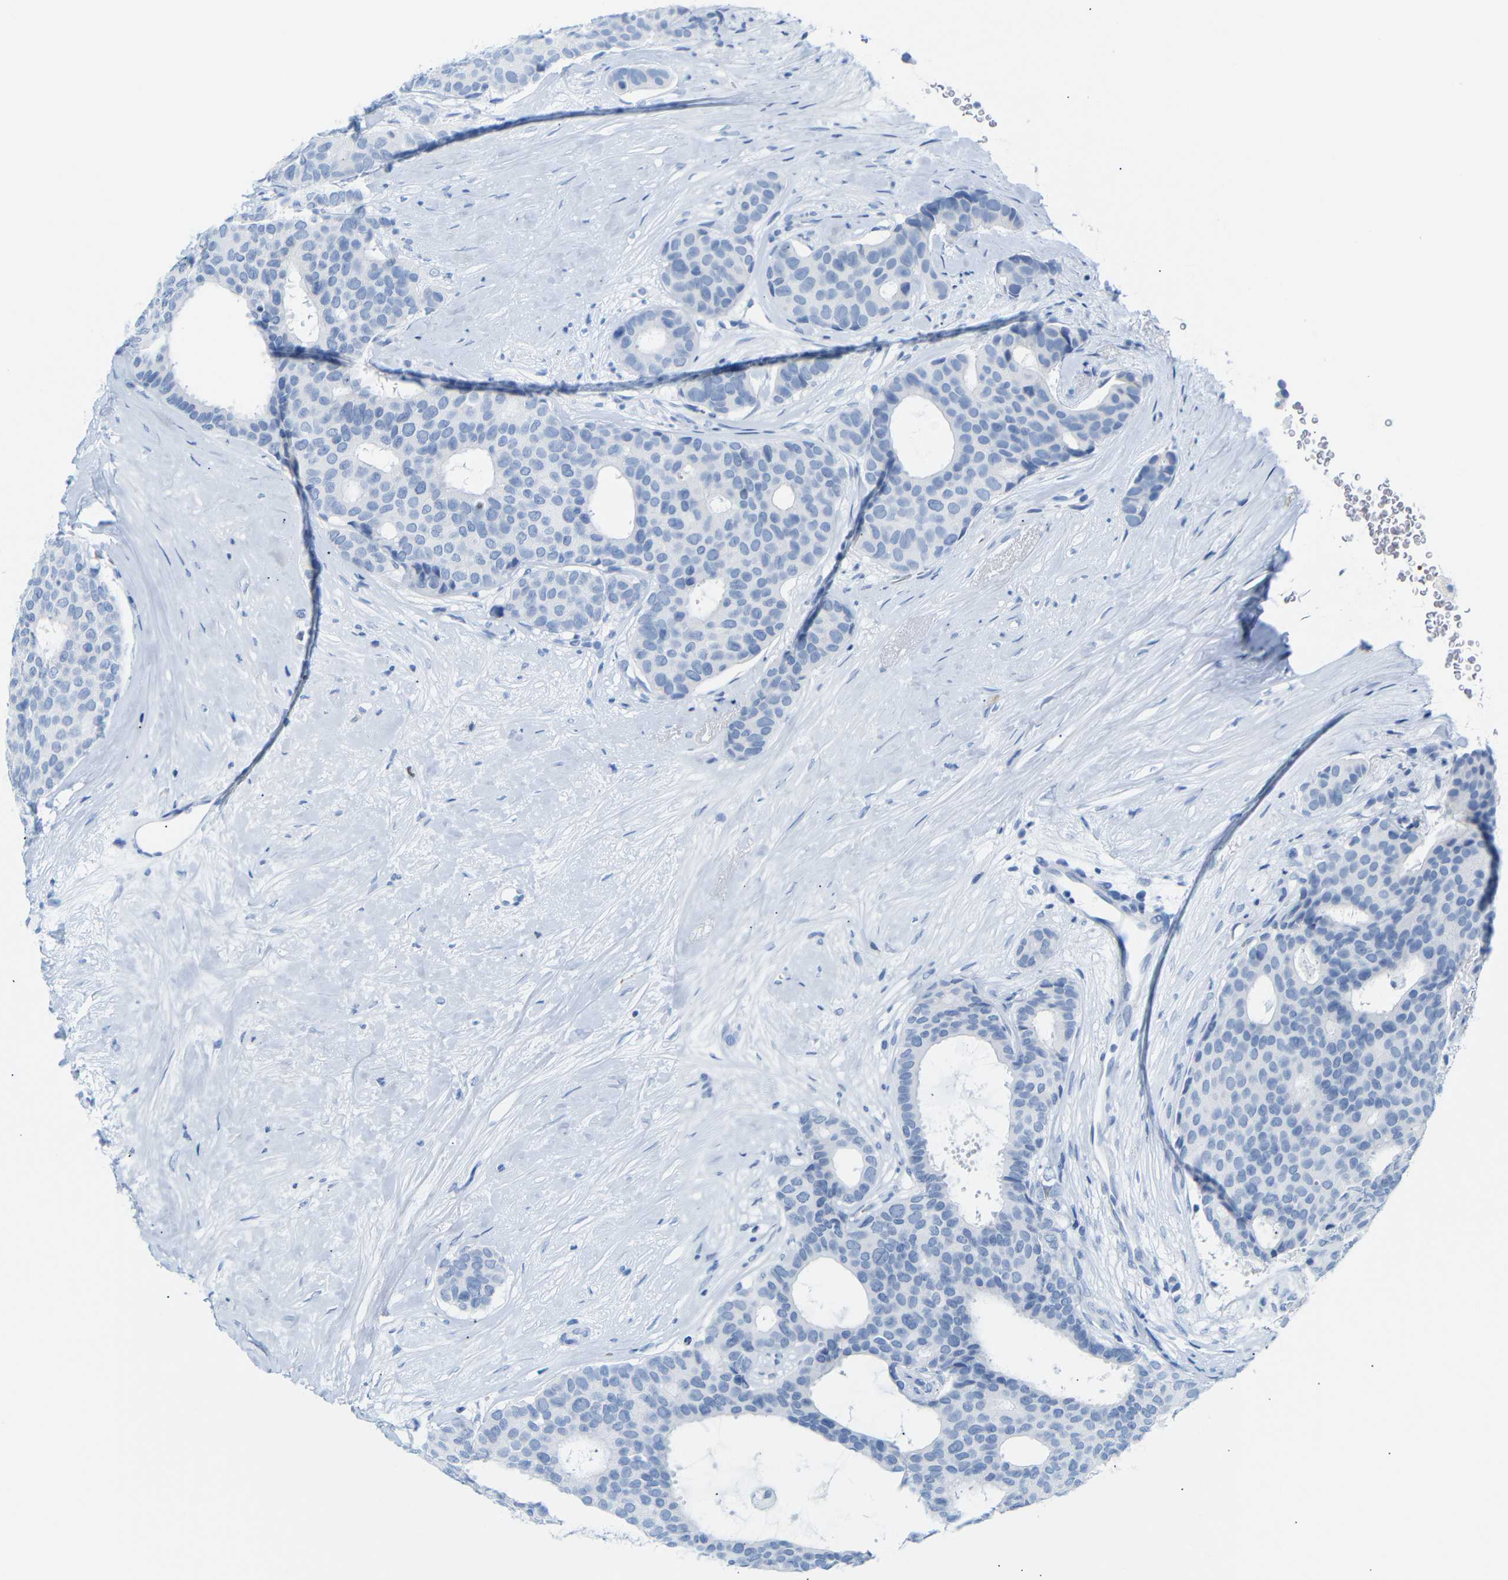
{"staining": {"intensity": "negative", "quantity": "none", "location": "none"}, "tissue": "breast cancer", "cell_type": "Tumor cells", "image_type": "cancer", "snomed": [{"axis": "morphology", "description": "Duct carcinoma"}, {"axis": "topography", "description": "Breast"}], "caption": "IHC photomicrograph of breast cancer (intraductal carcinoma) stained for a protein (brown), which reveals no staining in tumor cells. Nuclei are stained in blue.", "gene": "ERVMER34-1", "patient": {"sex": "female", "age": 75}}